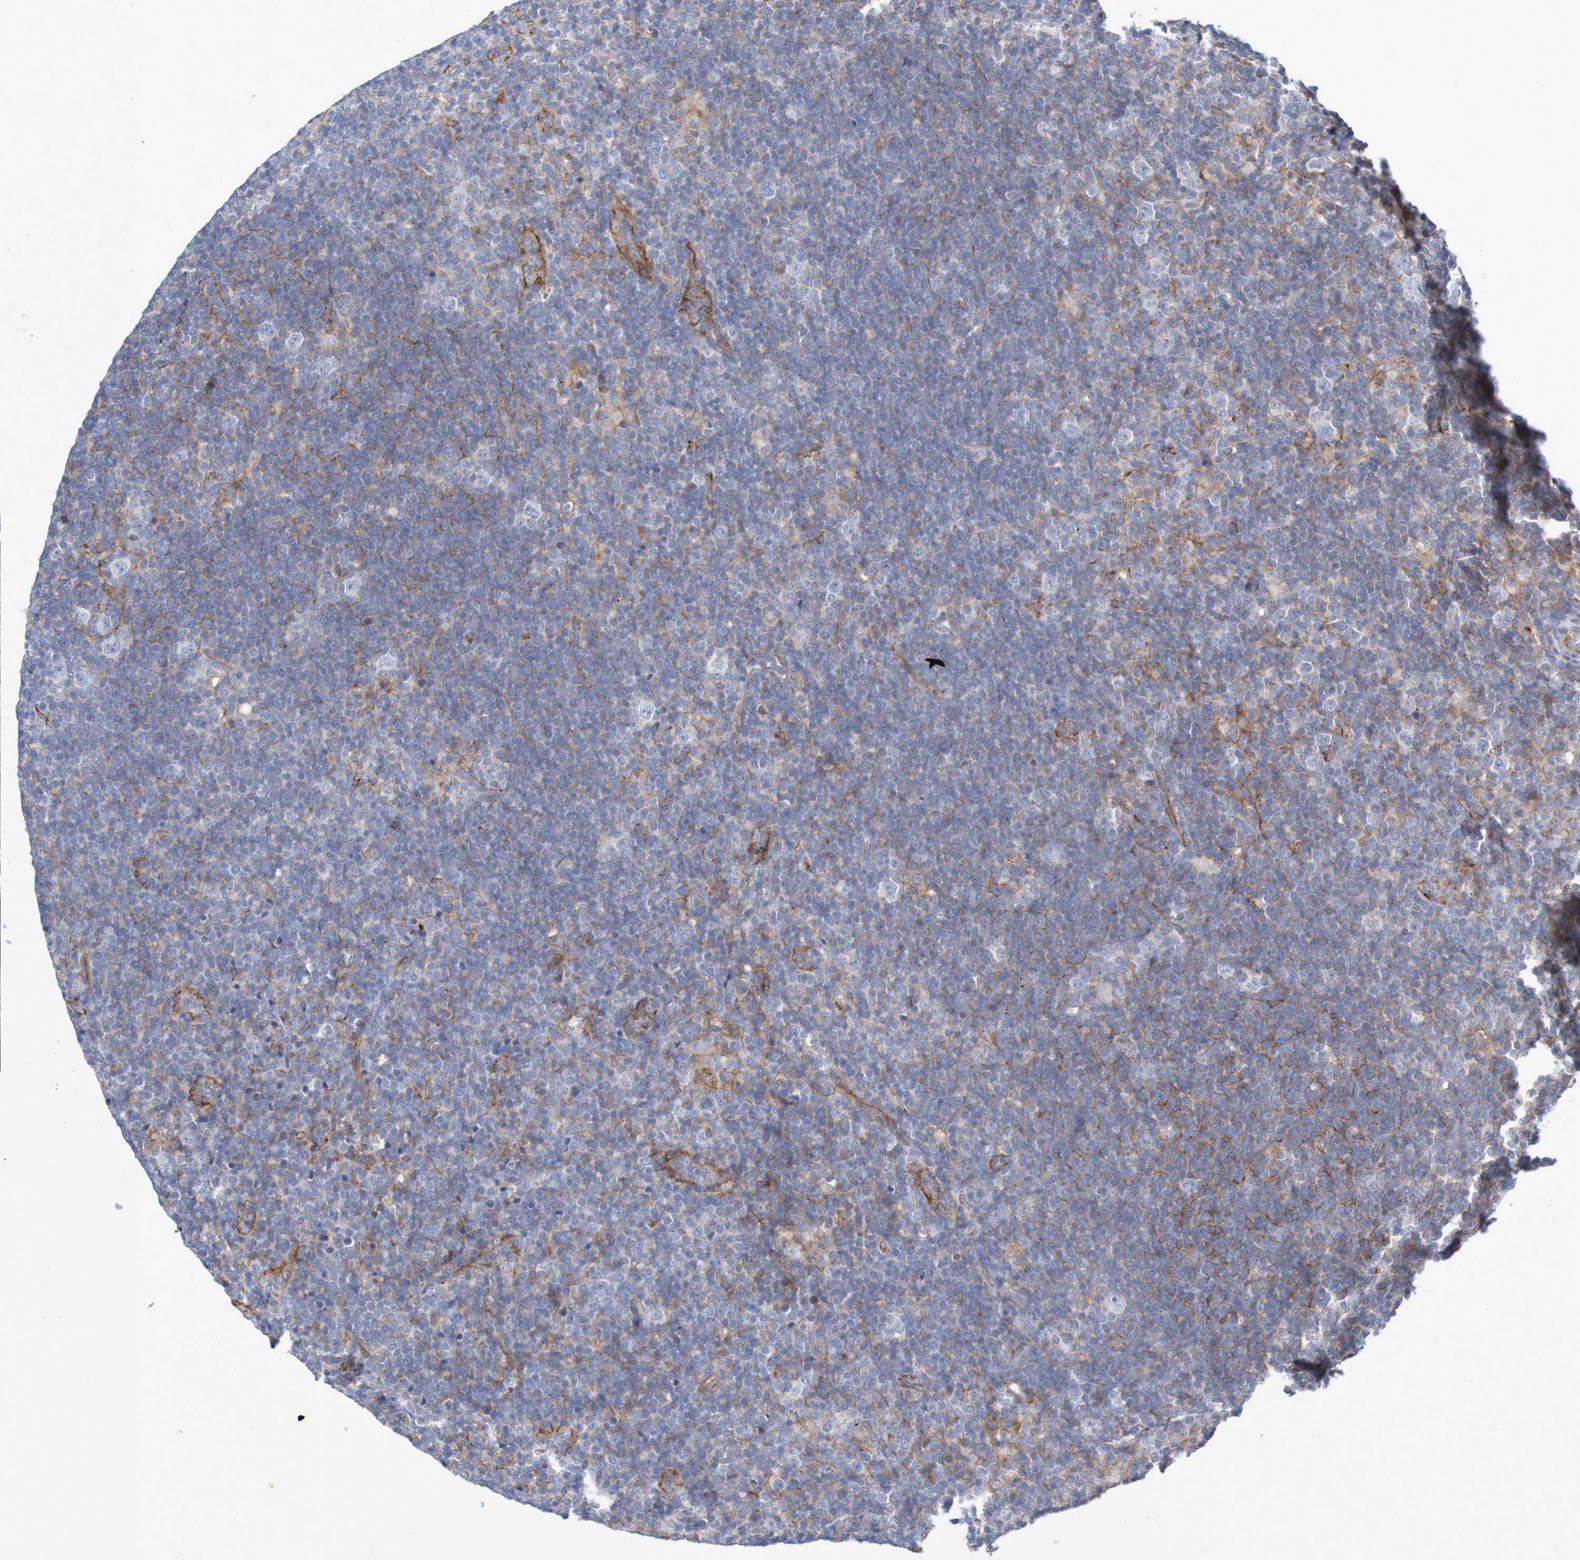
{"staining": {"intensity": "negative", "quantity": "none", "location": "none"}, "tissue": "lymphoma", "cell_type": "Tumor cells", "image_type": "cancer", "snomed": [{"axis": "morphology", "description": "Hodgkin's disease, NOS"}, {"axis": "topography", "description": "Lymph node"}], "caption": "DAB immunohistochemical staining of lymphoma shows no significant positivity in tumor cells.", "gene": "NECTIN2", "patient": {"sex": "female", "age": 57}}